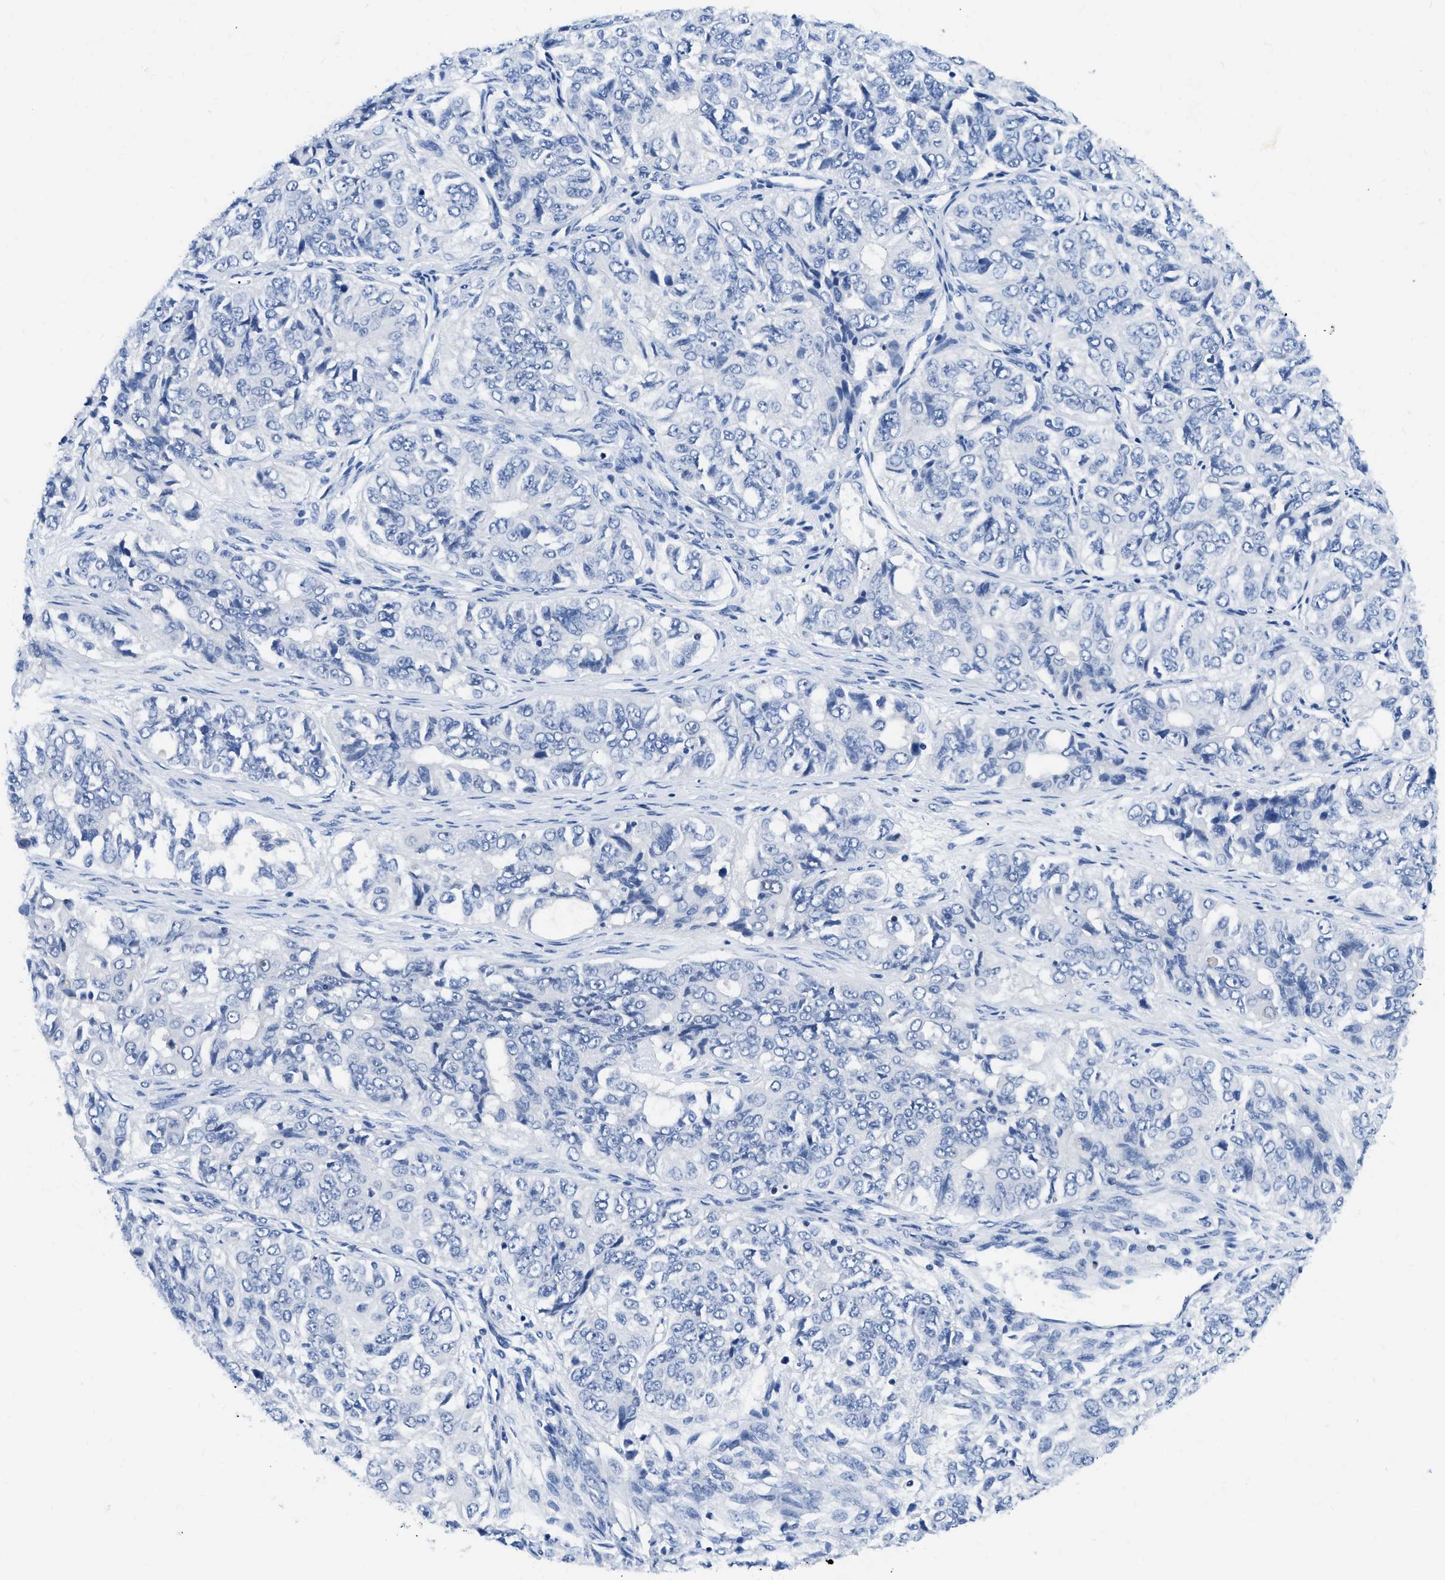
{"staining": {"intensity": "negative", "quantity": "none", "location": "none"}, "tissue": "ovarian cancer", "cell_type": "Tumor cells", "image_type": "cancer", "snomed": [{"axis": "morphology", "description": "Carcinoma, endometroid"}, {"axis": "topography", "description": "Ovary"}], "caption": "DAB (3,3'-diaminobenzidine) immunohistochemical staining of human ovarian cancer displays no significant positivity in tumor cells.", "gene": "TCF7", "patient": {"sex": "female", "age": 51}}